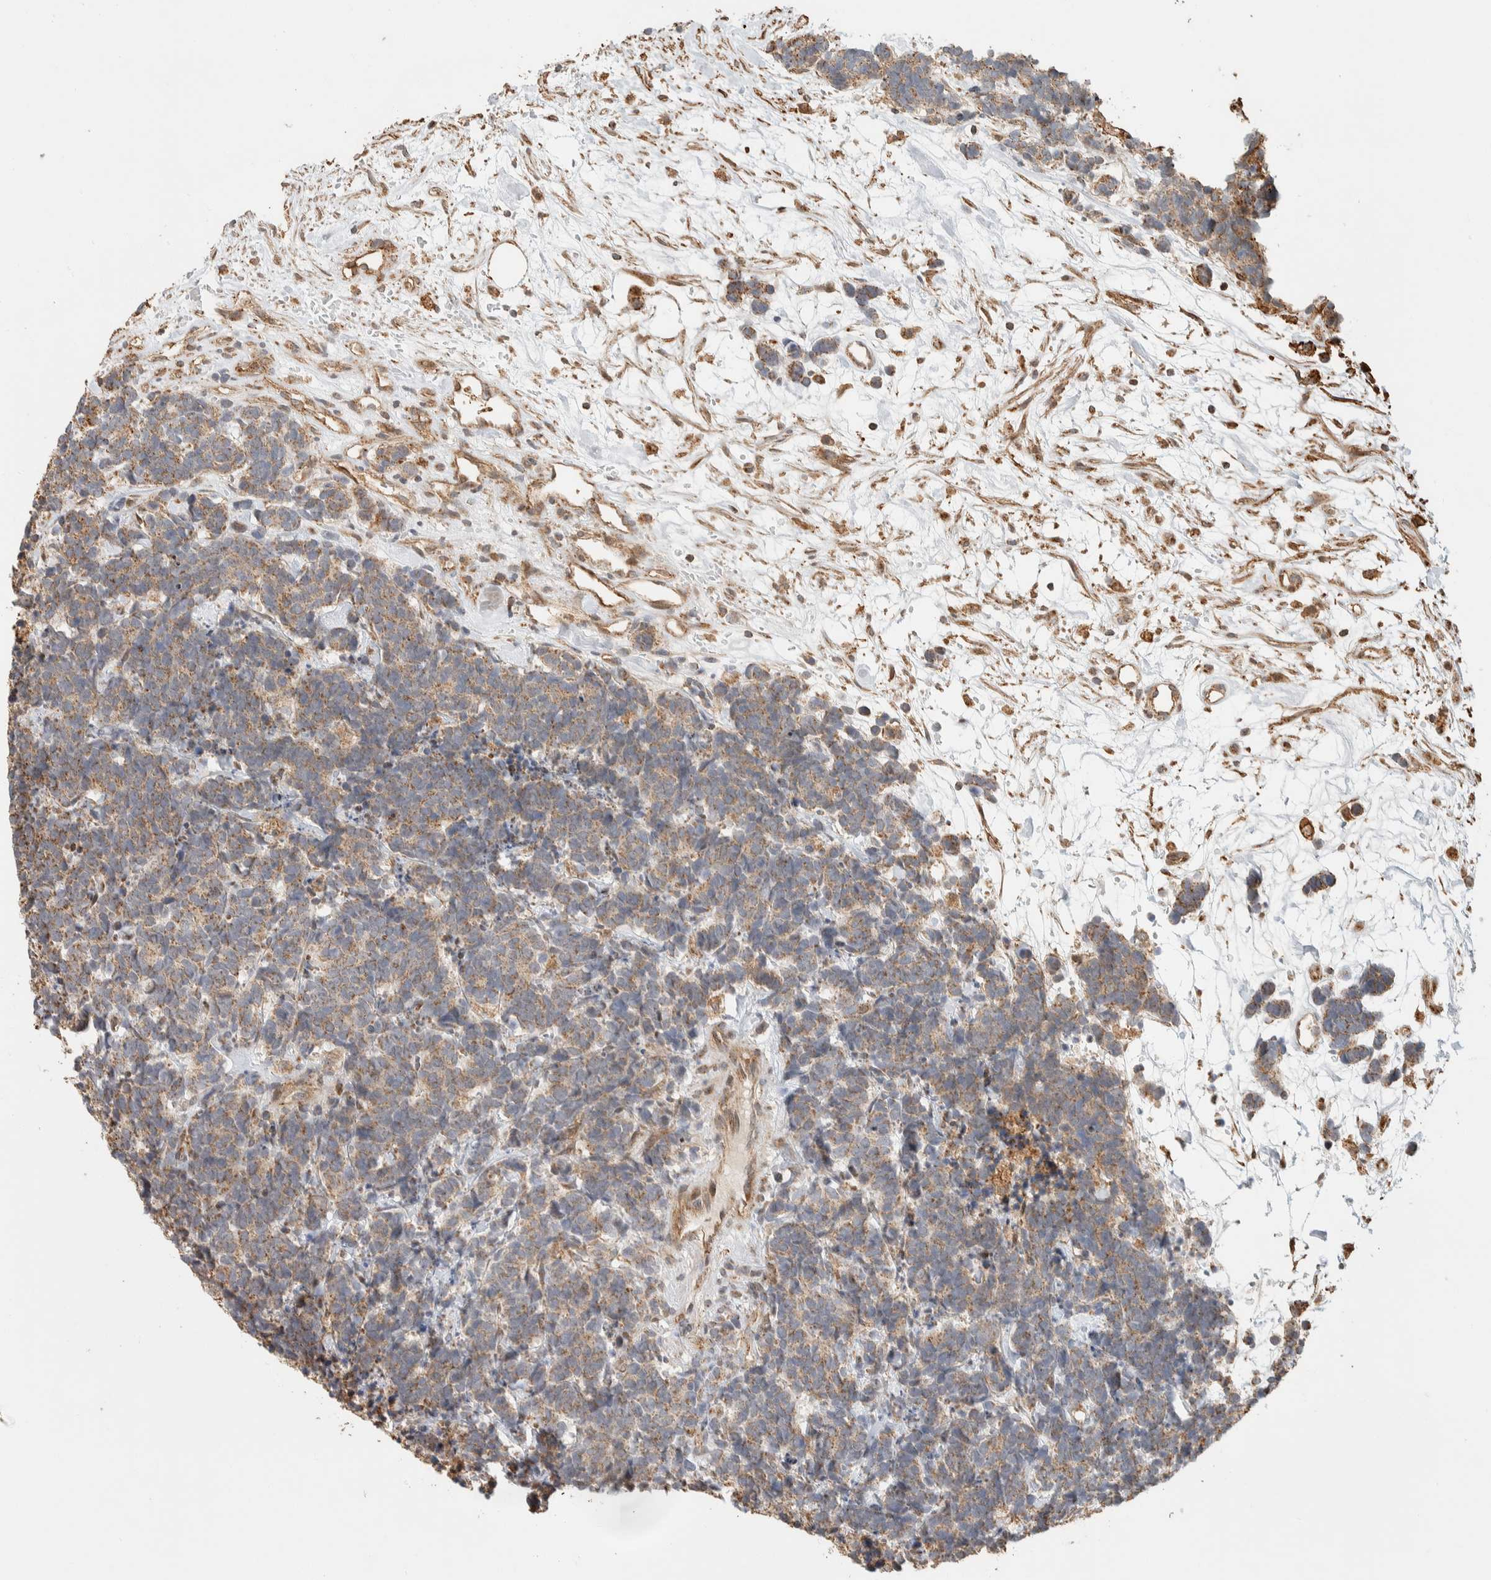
{"staining": {"intensity": "weak", "quantity": ">75%", "location": "cytoplasmic/membranous"}, "tissue": "carcinoid", "cell_type": "Tumor cells", "image_type": "cancer", "snomed": [{"axis": "morphology", "description": "Carcinoma, NOS"}, {"axis": "morphology", "description": "Carcinoid, malignant, NOS"}, {"axis": "topography", "description": "Urinary bladder"}], "caption": "Immunohistochemical staining of carcinoid exhibits weak cytoplasmic/membranous protein staining in approximately >75% of tumor cells.", "gene": "KIF9", "patient": {"sex": "male", "age": 57}}